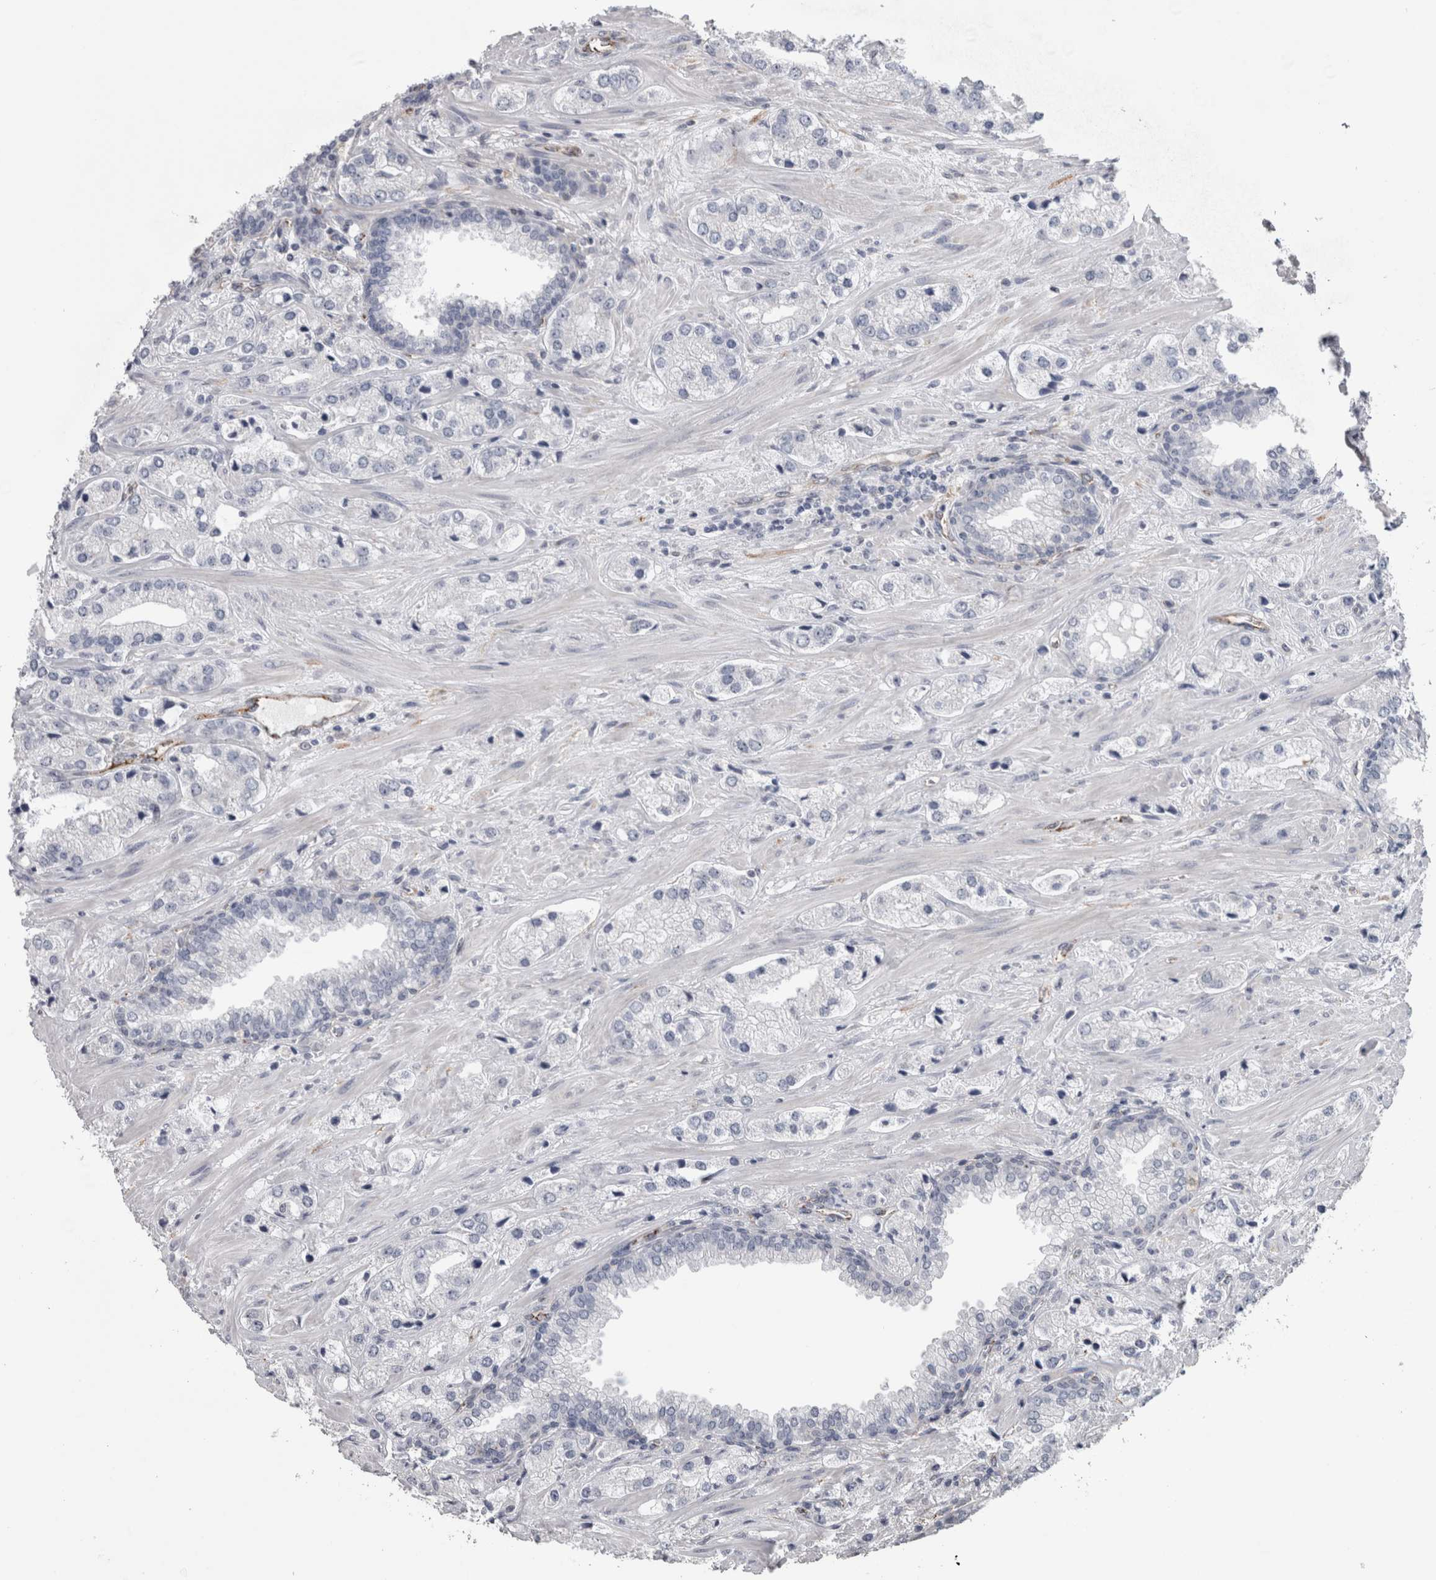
{"staining": {"intensity": "negative", "quantity": "none", "location": "none"}, "tissue": "prostate cancer", "cell_type": "Tumor cells", "image_type": "cancer", "snomed": [{"axis": "morphology", "description": "Adenocarcinoma, High grade"}, {"axis": "topography", "description": "Prostate"}], "caption": "Immunohistochemistry of prostate cancer (high-grade adenocarcinoma) exhibits no expression in tumor cells.", "gene": "ACOT7", "patient": {"sex": "male", "age": 66}}